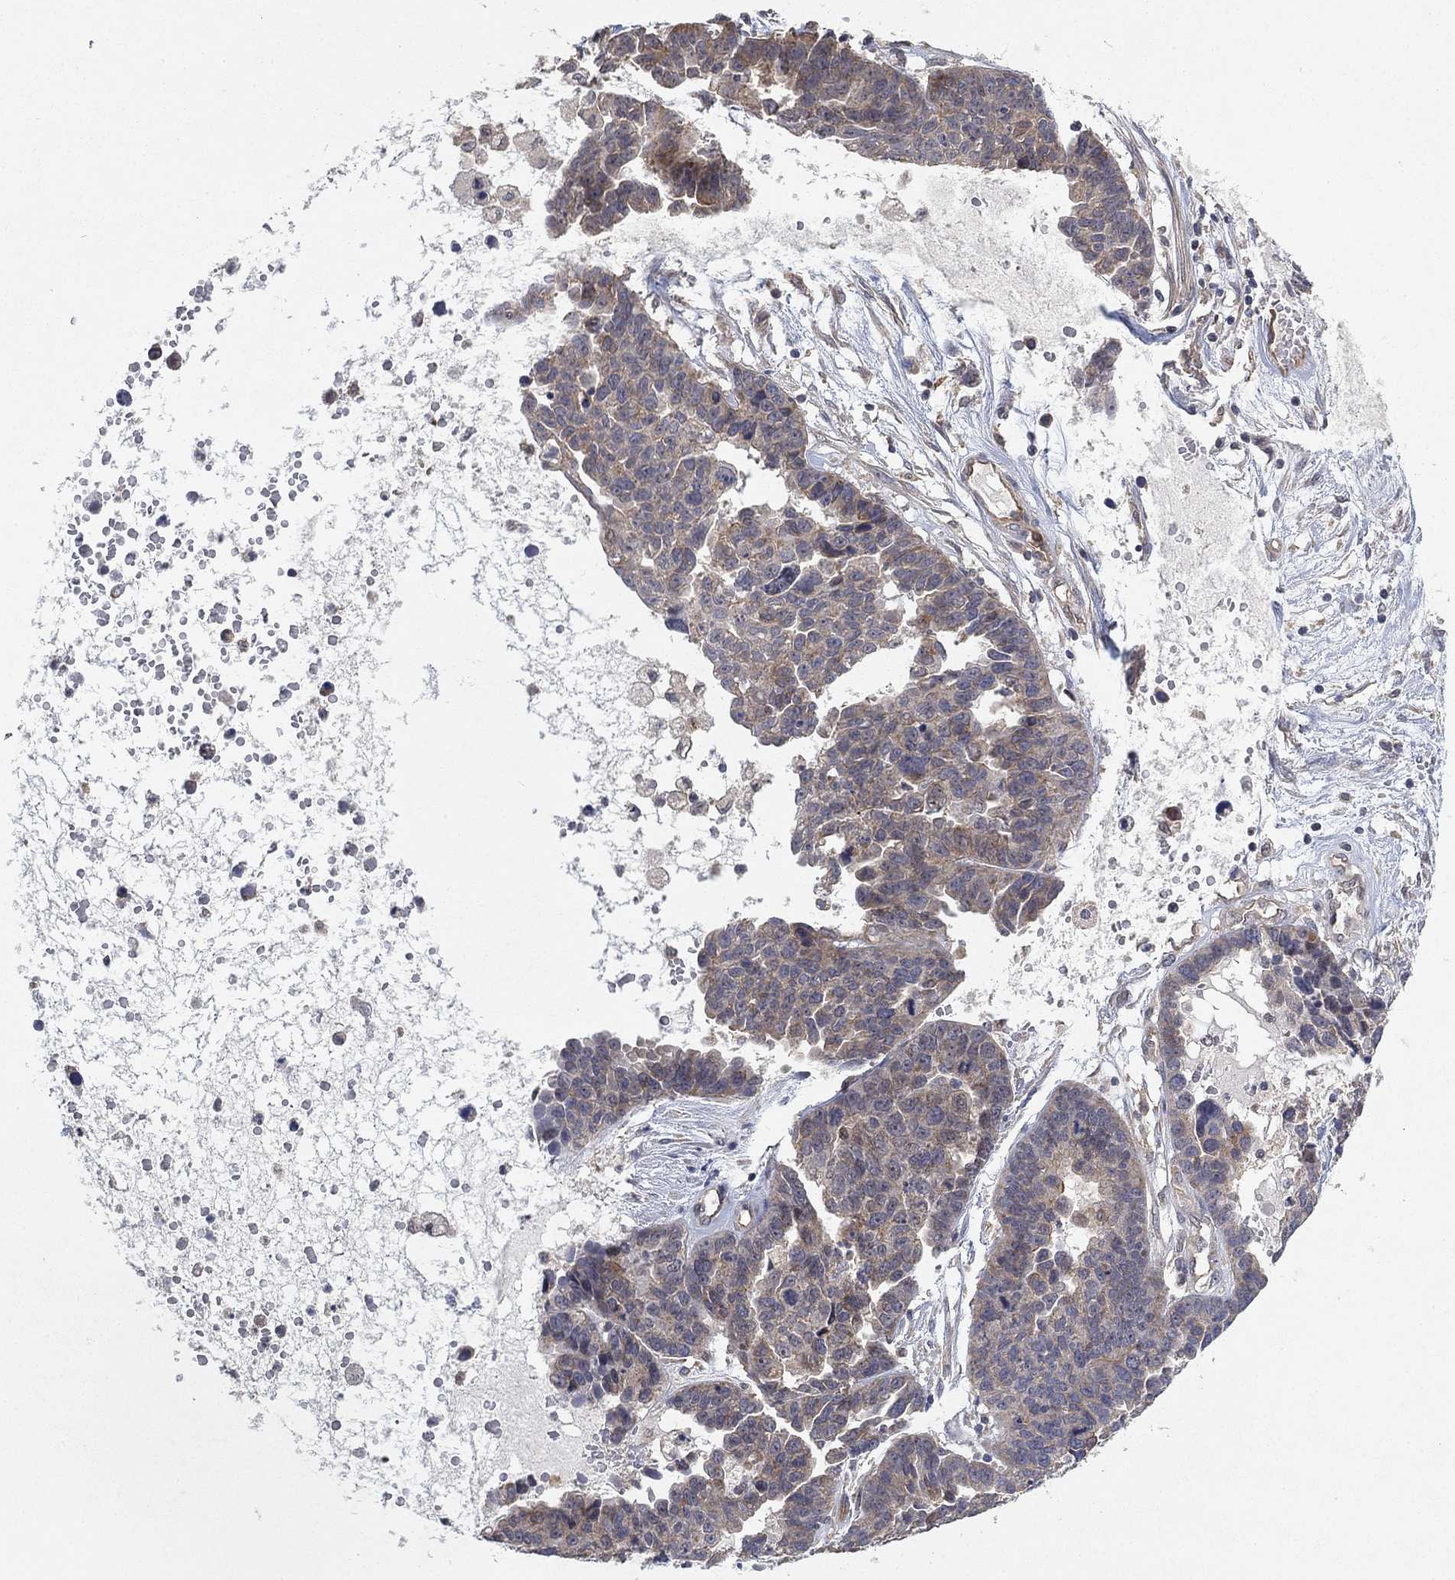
{"staining": {"intensity": "negative", "quantity": "none", "location": "none"}, "tissue": "ovarian cancer", "cell_type": "Tumor cells", "image_type": "cancer", "snomed": [{"axis": "morphology", "description": "Cystadenocarcinoma, serous, NOS"}, {"axis": "topography", "description": "Ovary"}], "caption": "Protein analysis of ovarian cancer (serous cystadenocarcinoma) exhibits no significant positivity in tumor cells. The staining was performed using DAB (3,3'-diaminobenzidine) to visualize the protein expression in brown, while the nuclei were stained in blue with hematoxylin (Magnification: 20x).", "gene": "MCUR1", "patient": {"sex": "female", "age": 87}}